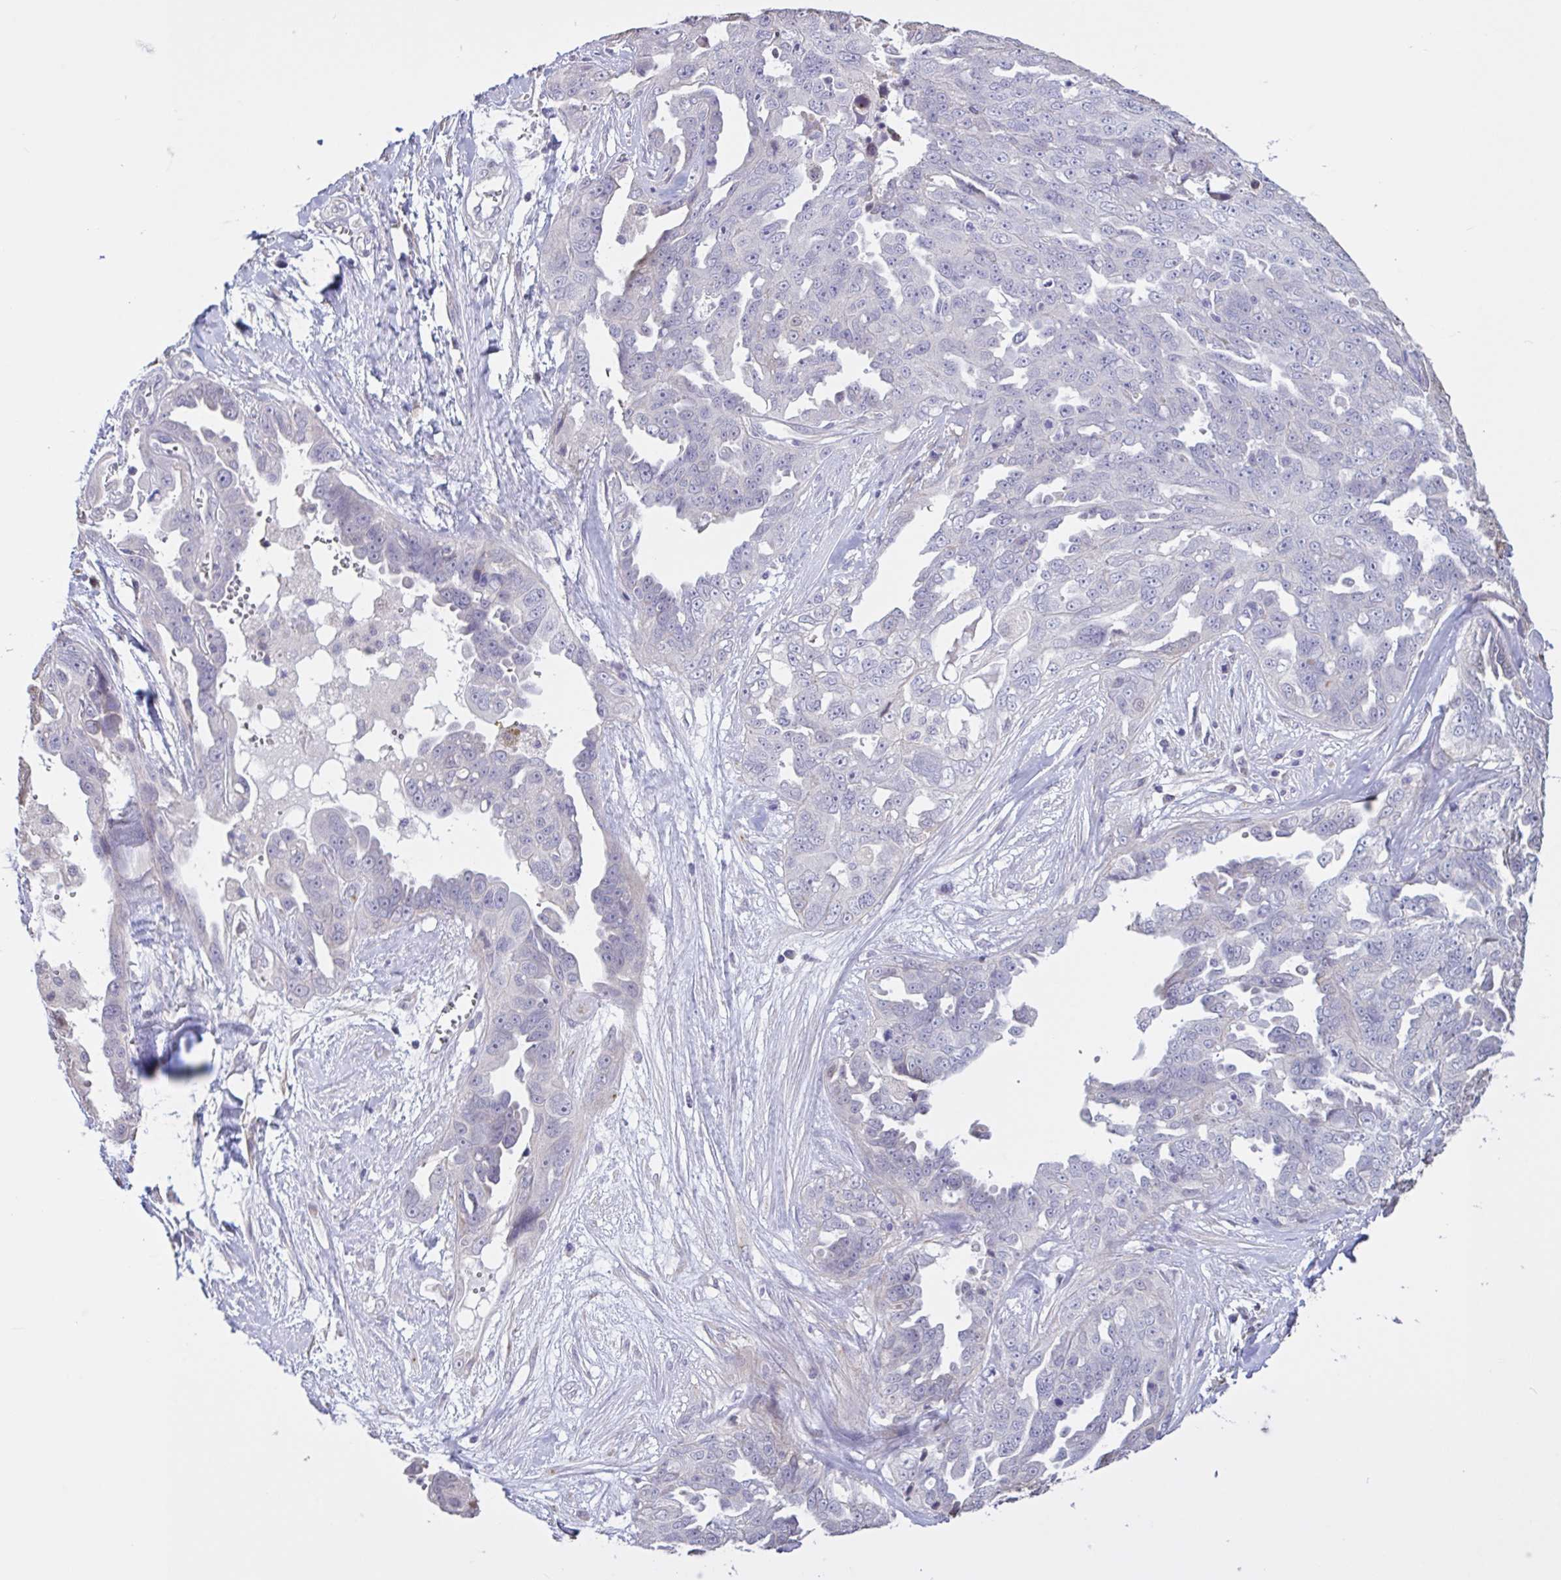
{"staining": {"intensity": "negative", "quantity": "none", "location": "none"}, "tissue": "ovarian cancer", "cell_type": "Tumor cells", "image_type": "cancer", "snomed": [{"axis": "morphology", "description": "Carcinoma, endometroid"}, {"axis": "topography", "description": "Ovary"}], "caption": "Ovarian cancer was stained to show a protein in brown. There is no significant staining in tumor cells.", "gene": "MRGPRX2", "patient": {"sex": "female", "age": 70}}